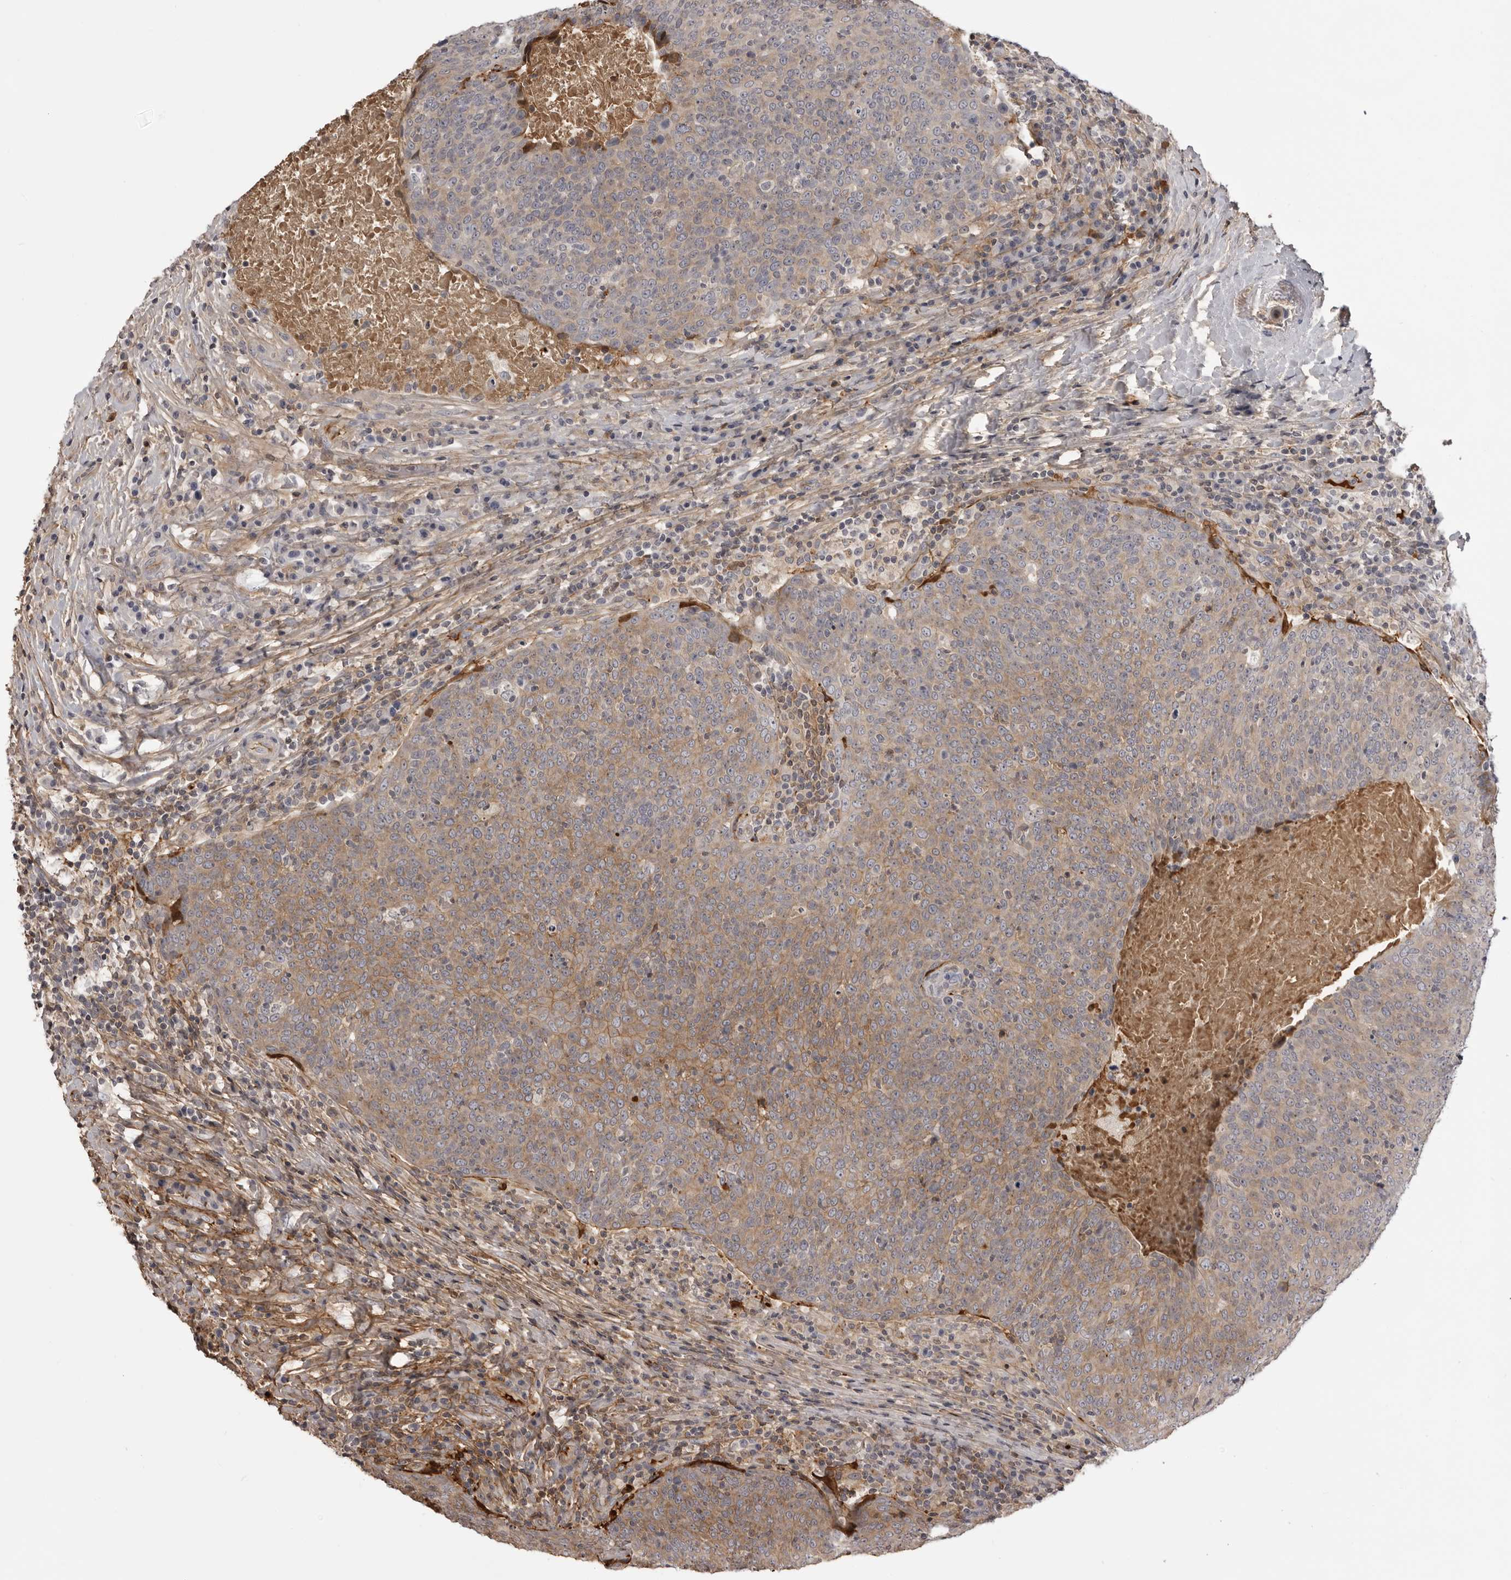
{"staining": {"intensity": "moderate", "quantity": "<25%", "location": "cytoplasmic/membranous"}, "tissue": "head and neck cancer", "cell_type": "Tumor cells", "image_type": "cancer", "snomed": [{"axis": "morphology", "description": "Squamous cell carcinoma, NOS"}, {"axis": "morphology", "description": "Squamous cell carcinoma, metastatic, NOS"}, {"axis": "topography", "description": "Lymph node"}, {"axis": "topography", "description": "Head-Neck"}], "caption": "DAB (3,3'-diaminobenzidine) immunohistochemical staining of human head and neck squamous cell carcinoma reveals moderate cytoplasmic/membranous protein positivity in about <25% of tumor cells. The protein is shown in brown color, while the nuclei are stained blue.", "gene": "PLEKHF2", "patient": {"sex": "male", "age": 62}}